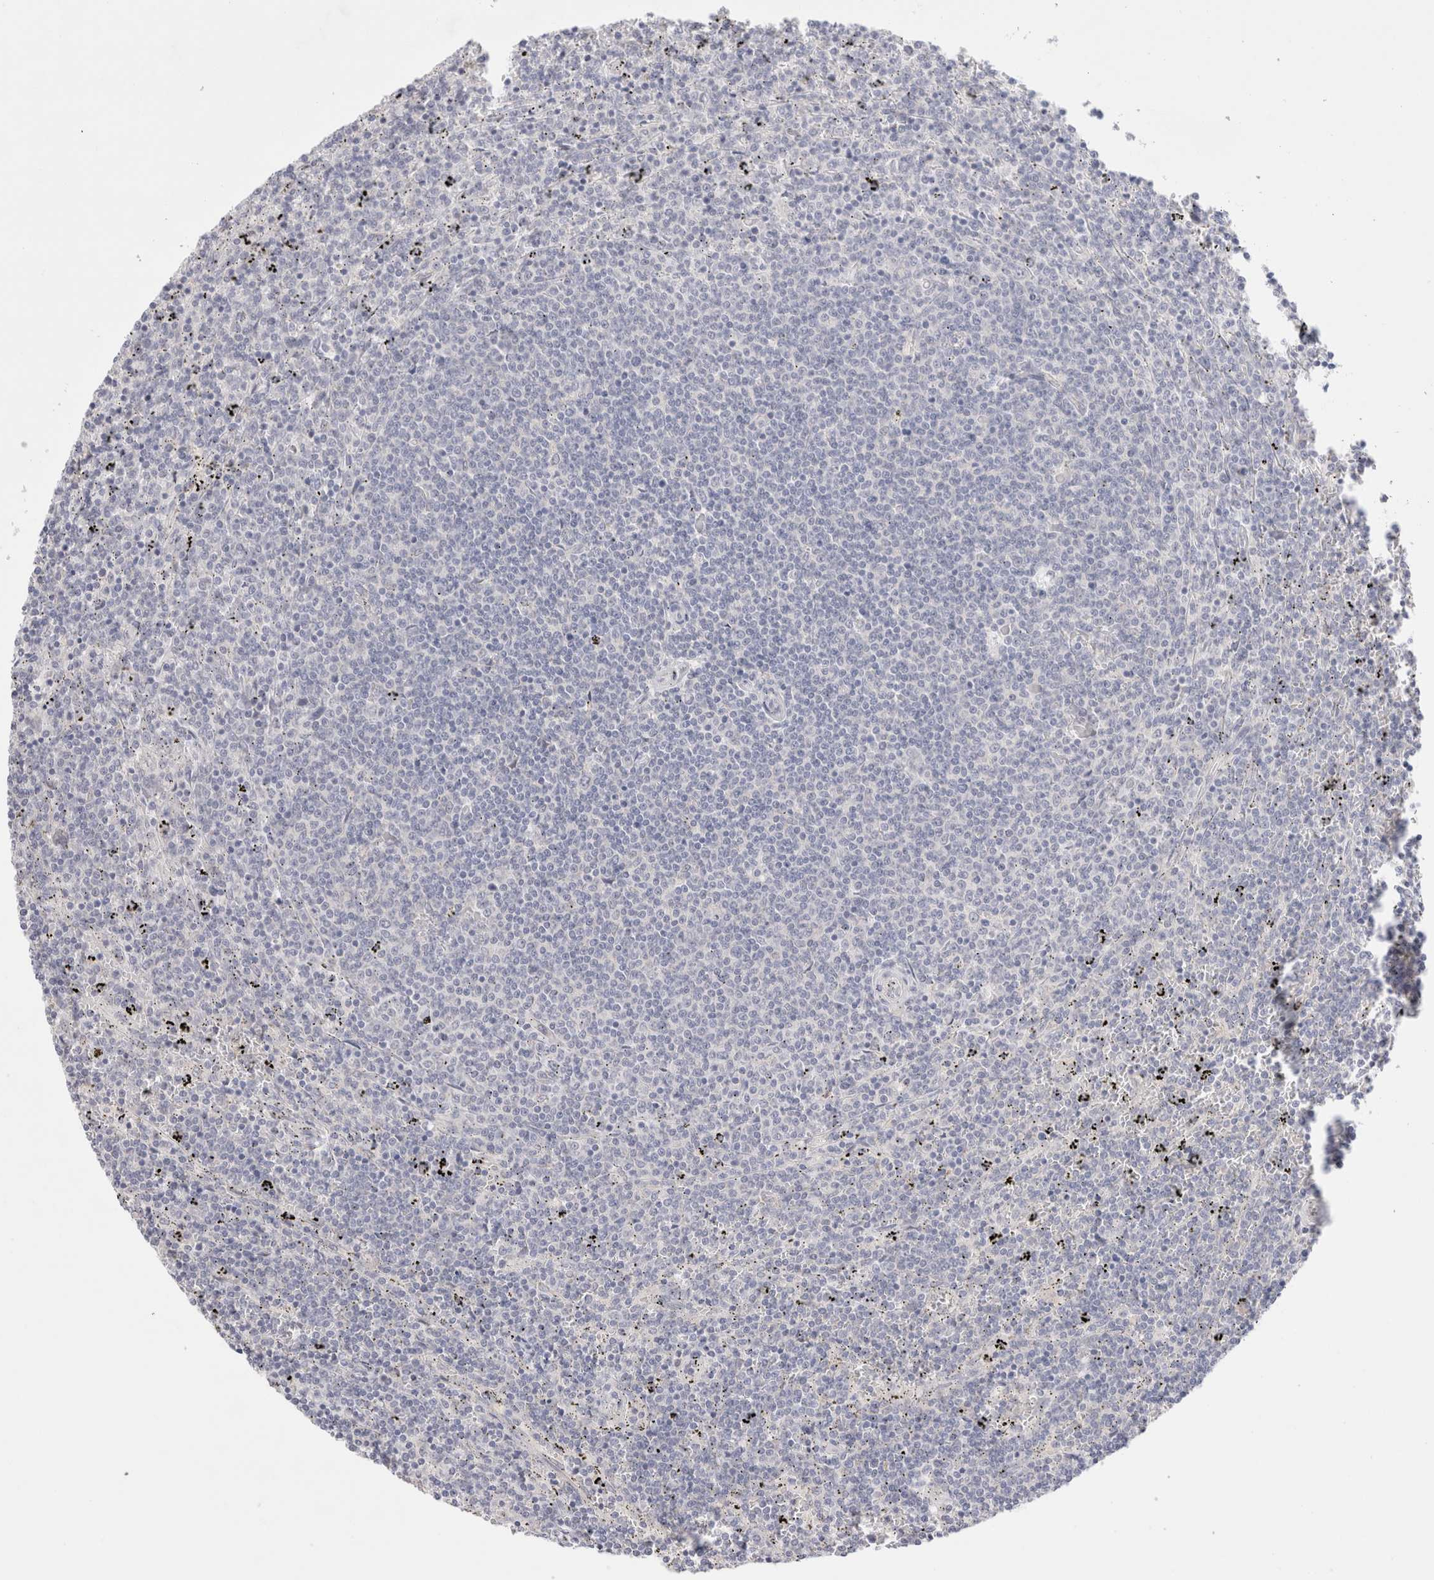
{"staining": {"intensity": "negative", "quantity": "none", "location": "none"}, "tissue": "lymphoma", "cell_type": "Tumor cells", "image_type": "cancer", "snomed": [{"axis": "morphology", "description": "Malignant lymphoma, non-Hodgkin's type, Low grade"}, {"axis": "topography", "description": "Spleen"}], "caption": "Human low-grade malignant lymphoma, non-Hodgkin's type stained for a protein using immunohistochemistry demonstrates no staining in tumor cells.", "gene": "SPATA20", "patient": {"sex": "female", "age": 50}}